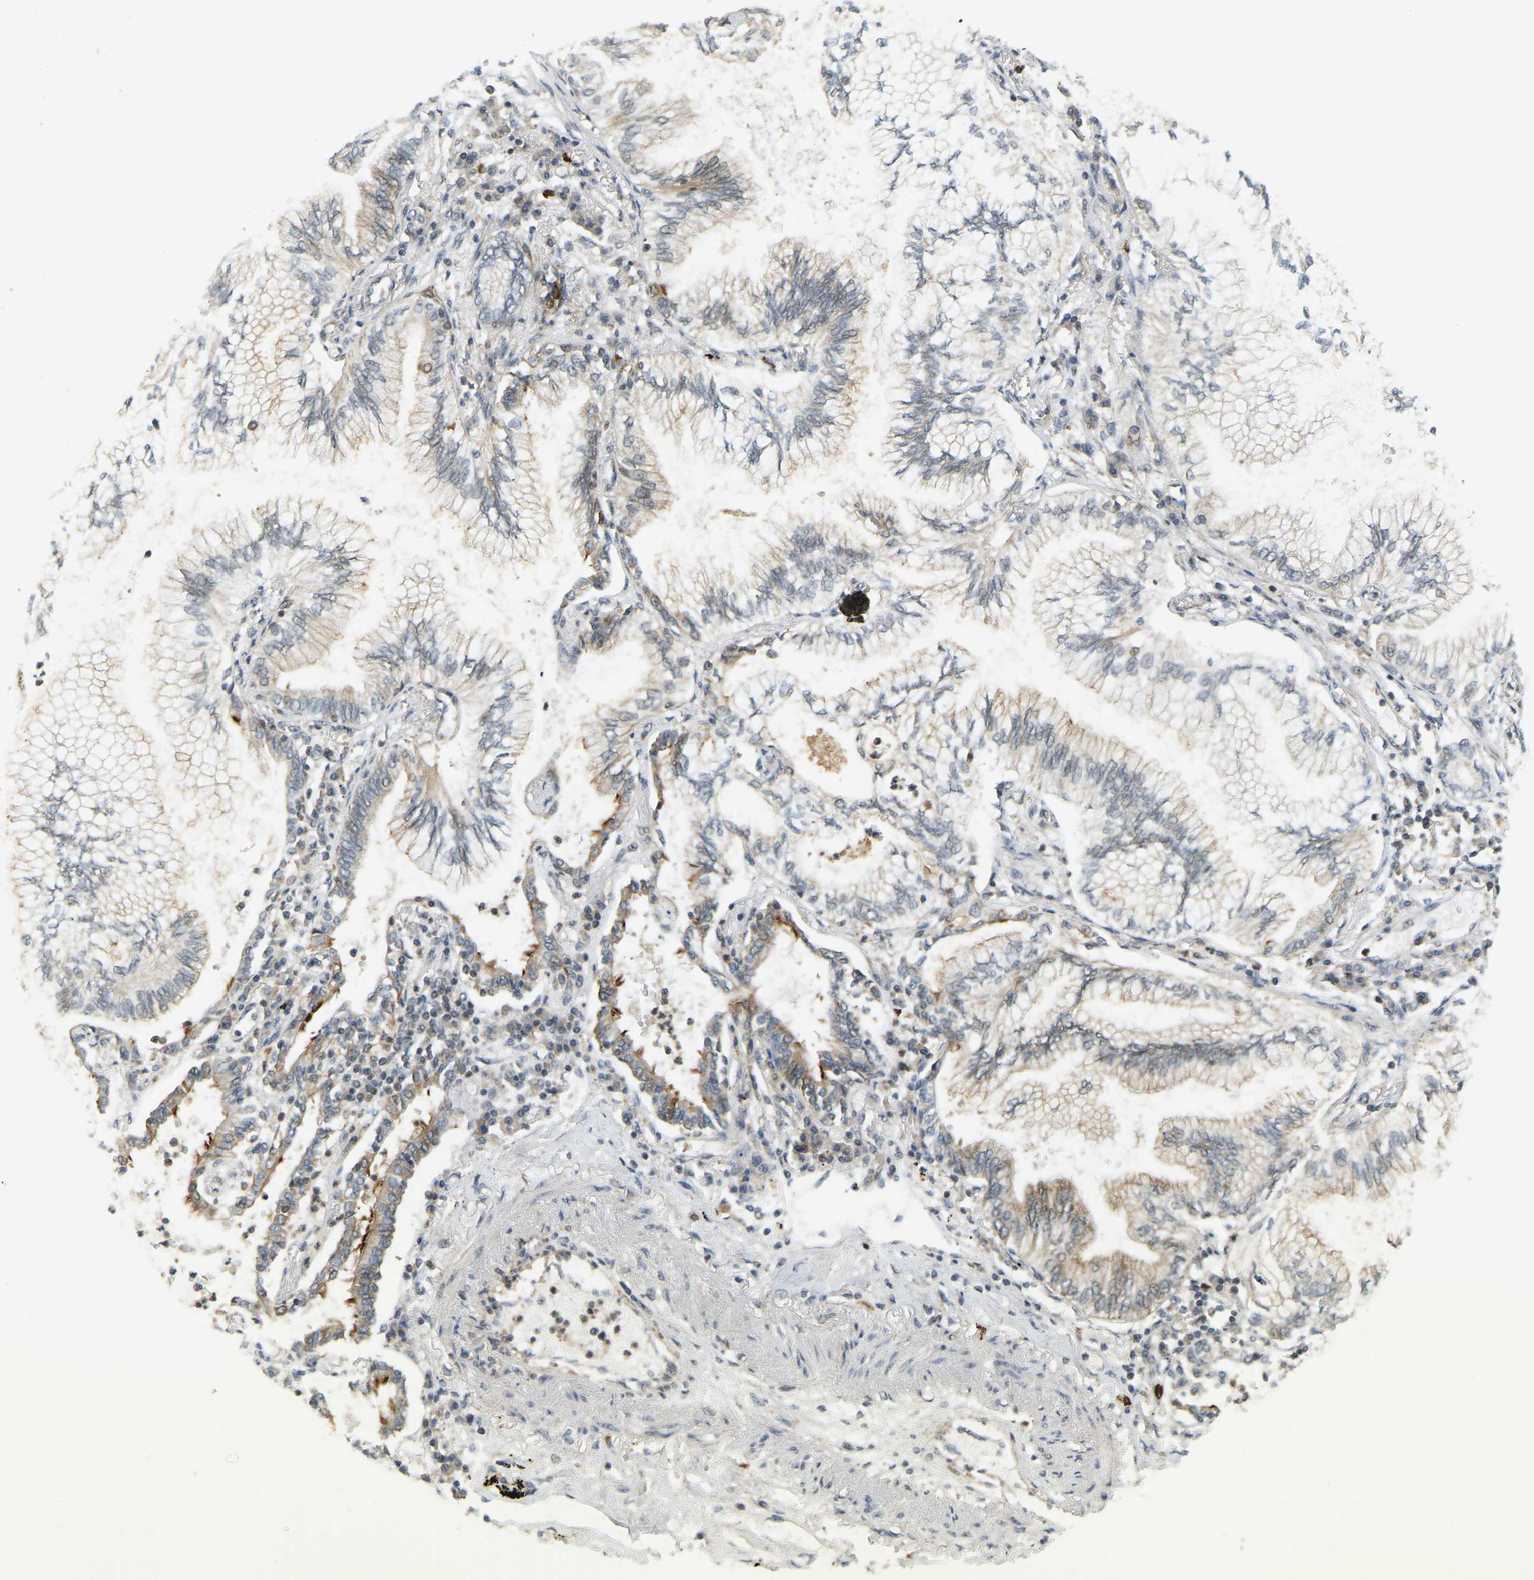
{"staining": {"intensity": "moderate", "quantity": "<25%", "location": "cytoplasmic/membranous"}, "tissue": "lung cancer", "cell_type": "Tumor cells", "image_type": "cancer", "snomed": [{"axis": "morphology", "description": "Normal tissue, NOS"}, {"axis": "morphology", "description": "Adenocarcinoma, NOS"}, {"axis": "topography", "description": "Bronchus"}, {"axis": "topography", "description": "Lung"}], "caption": "IHC staining of lung cancer (adenocarcinoma), which reveals low levels of moderate cytoplasmic/membranous expression in approximately <25% of tumor cells indicating moderate cytoplasmic/membranous protein staining. The staining was performed using DAB (3,3'-diaminobenzidine) (brown) for protein detection and nuclei were counterstained in hematoxylin (blue).", "gene": "BRF2", "patient": {"sex": "female", "age": 70}}